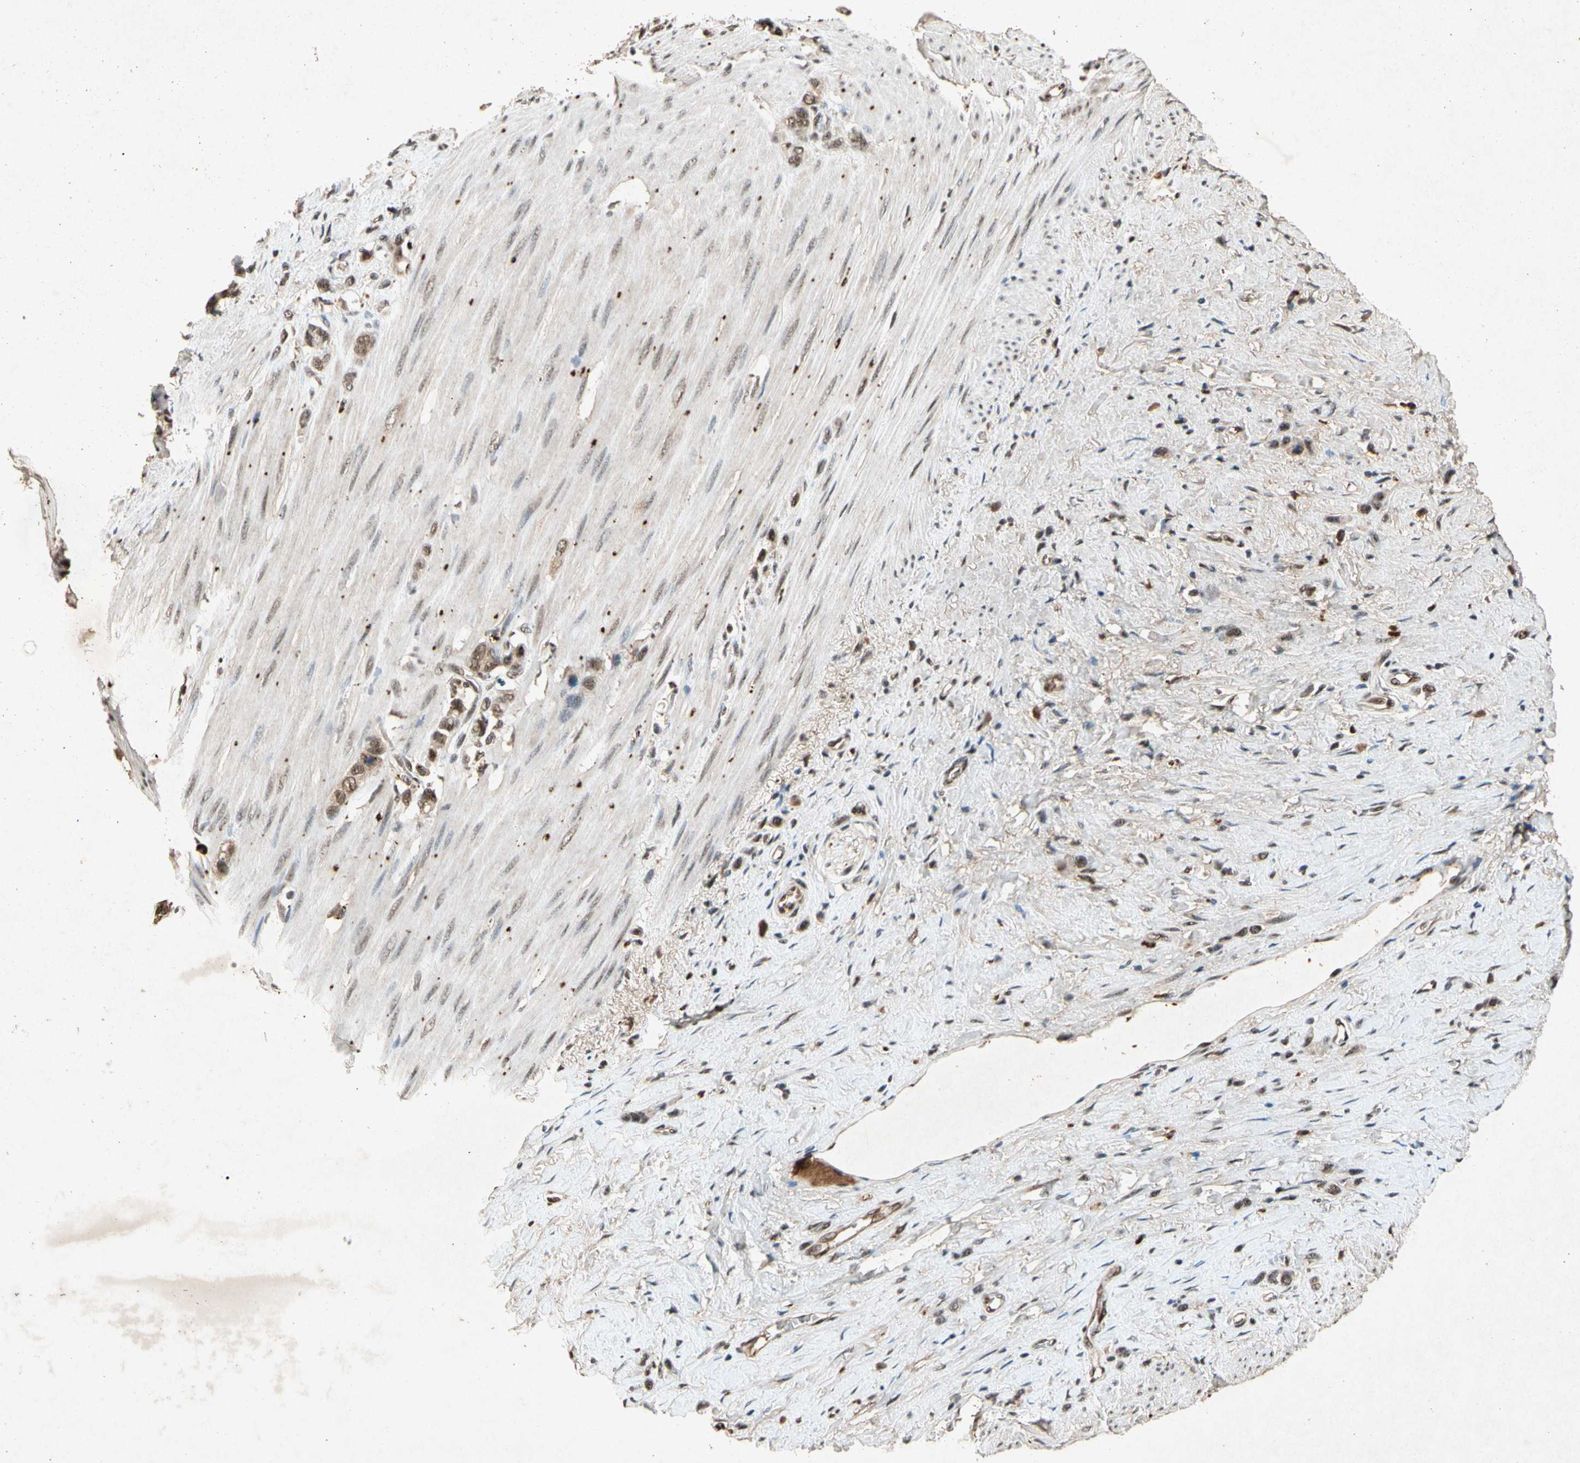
{"staining": {"intensity": "moderate", "quantity": ">75%", "location": "cytoplasmic/membranous,nuclear"}, "tissue": "stomach cancer", "cell_type": "Tumor cells", "image_type": "cancer", "snomed": [{"axis": "morphology", "description": "Normal tissue, NOS"}, {"axis": "morphology", "description": "Adenocarcinoma, NOS"}, {"axis": "morphology", "description": "Adenocarcinoma, High grade"}, {"axis": "topography", "description": "Stomach, upper"}, {"axis": "topography", "description": "Stomach"}], "caption": "Protein analysis of stomach cancer (adenocarcinoma) tissue demonstrates moderate cytoplasmic/membranous and nuclear staining in about >75% of tumor cells.", "gene": "PML", "patient": {"sex": "female", "age": 65}}